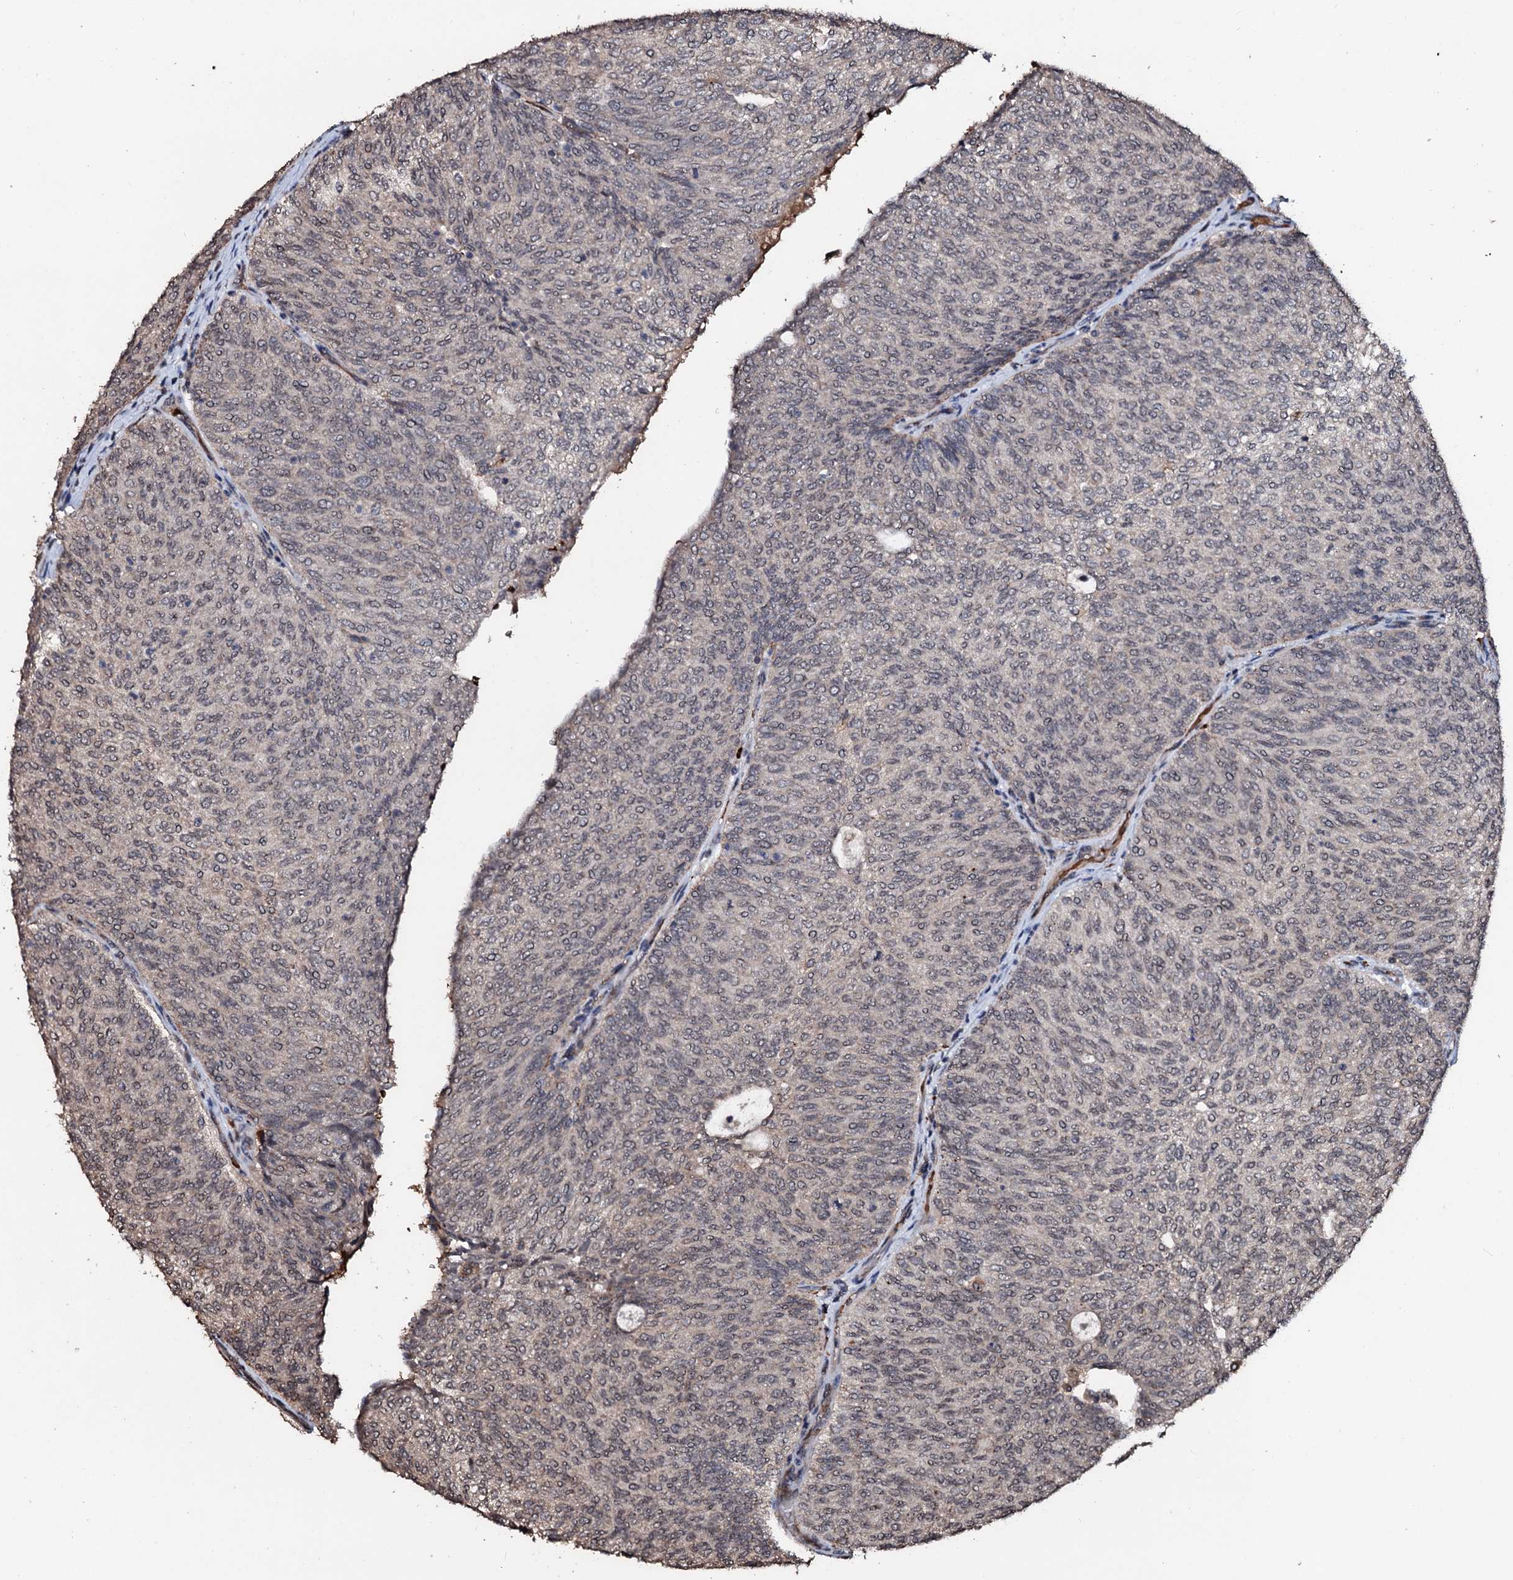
{"staining": {"intensity": "weak", "quantity": "25%-75%", "location": "nuclear"}, "tissue": "urothelial cancer", "cell_type": "Tumor cells", "image_type": "cancer", "snomed": [{"axis": "morphology", "description": "Urothelial carcinoma, Low grade"}, {"axis": "topography", "description": "Urinary bladder"}], "caption": "Immunohistochemistry staining of urothelial cancer, which reveals low levels of weak nuclear expression in about 25%-75% of tumor cells indicating weak nuclear protein staining. The staining was performed using DAB (brown) for protein detection and nuclei were counterstained in hematoxylin (blue).", "gene": "SUPT7L", "patient": {"sex": "female", "age": 79}}